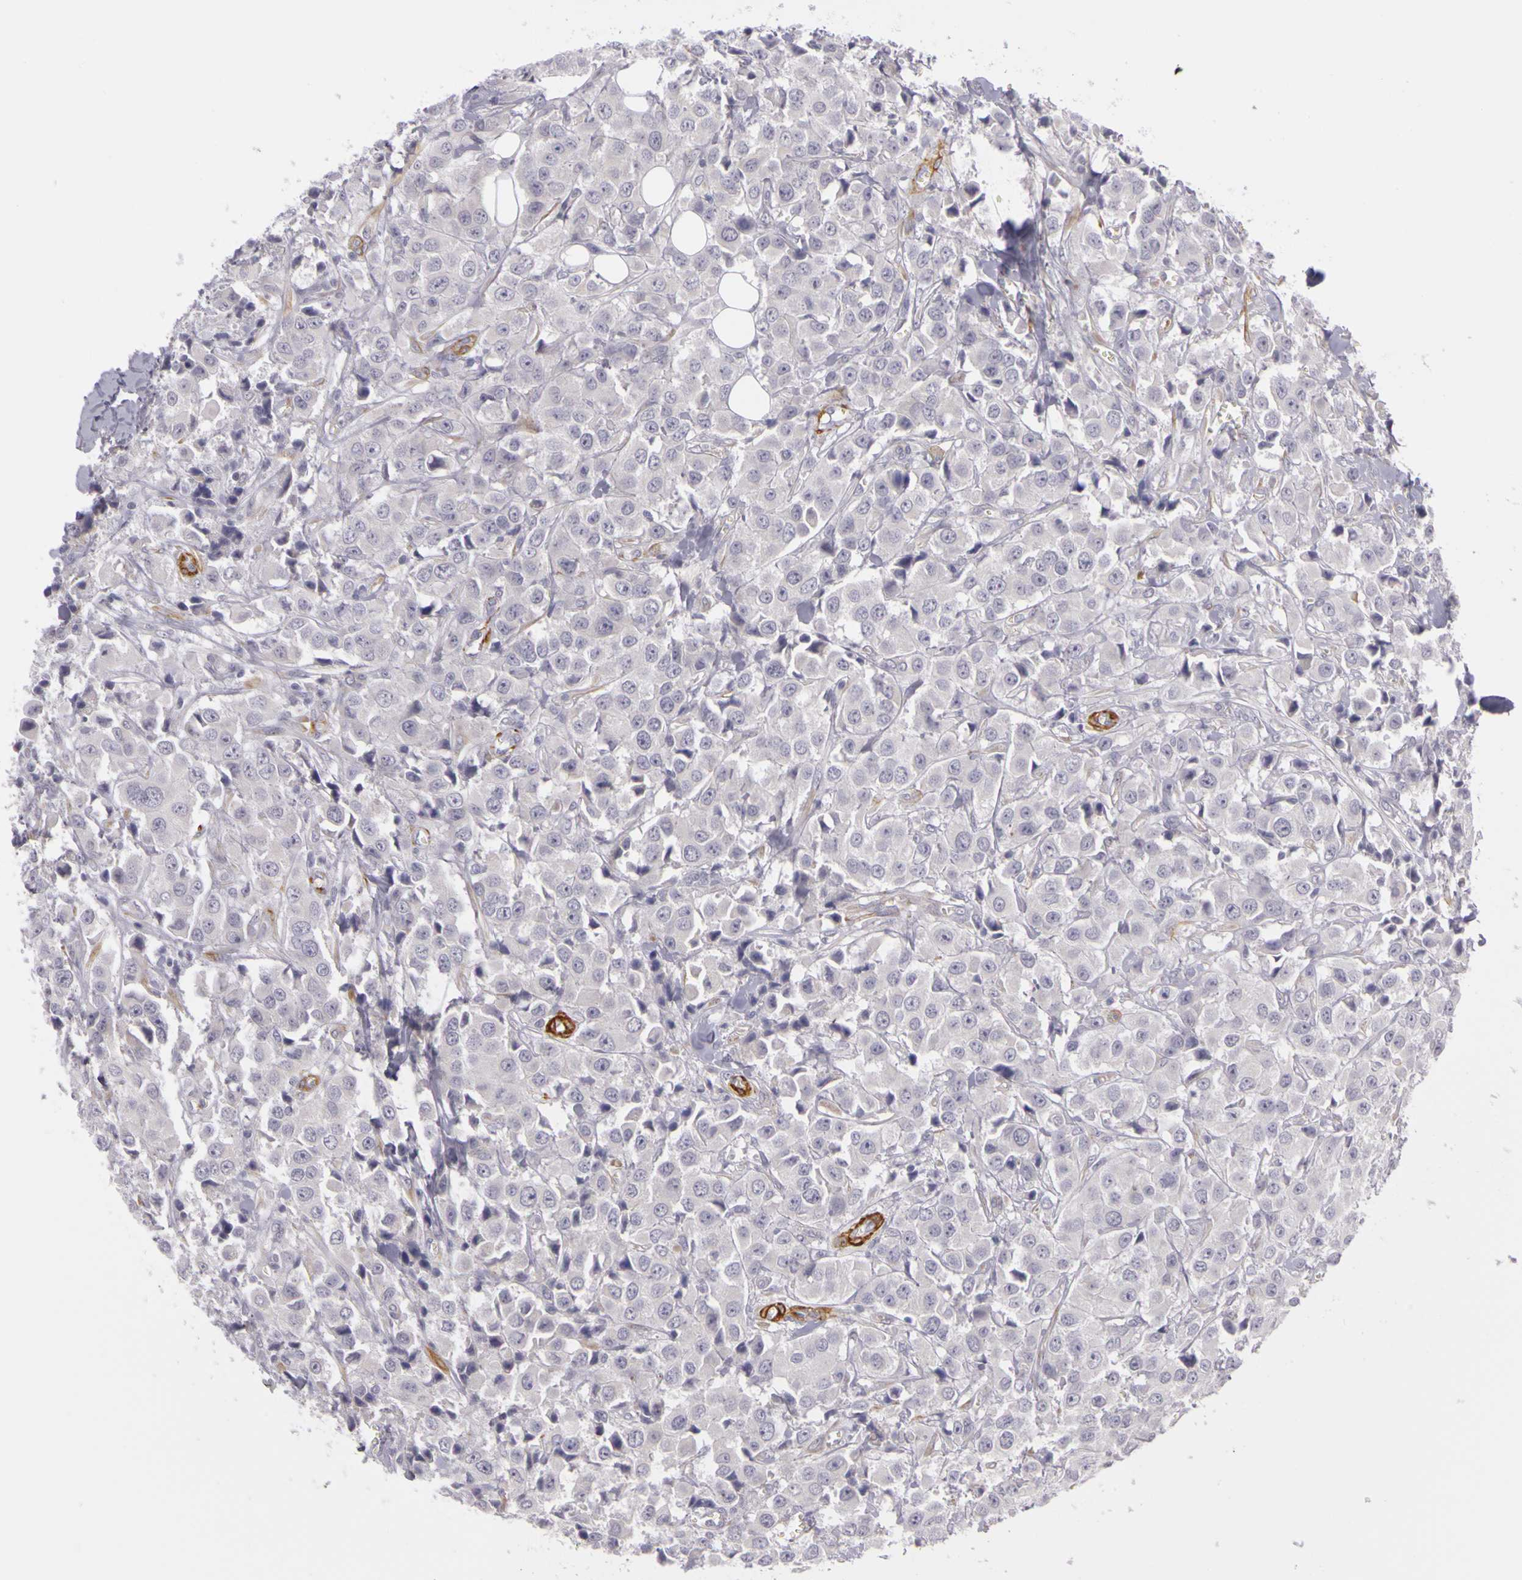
{"staining": {"intensity": "negative", "quantity": "none", "location": "none"}, "tissue": "breast cancer", "cell_type": "Tumor cells", "image_type": "cancer", "snomed": [{"axis": "morphology", "description": "Duct carcinoma"}, {"axis": "topography", "description": "Breast"}], "caption": "This photomicrograph is of breast cancer (intraductal carcinoma) stained with immunohistochemistry (IHC) to label a protein in brown with the nuclei are counter-stained blue. There is no expression in tumor cells. The staining was performed using DAB to visualize the protein expression in brown, while the nuclei were stained in blue with hematoxylin (Magnification: 20x).", "gene": "CNTN2", "patient": {"sex": "female", "age": 58}}